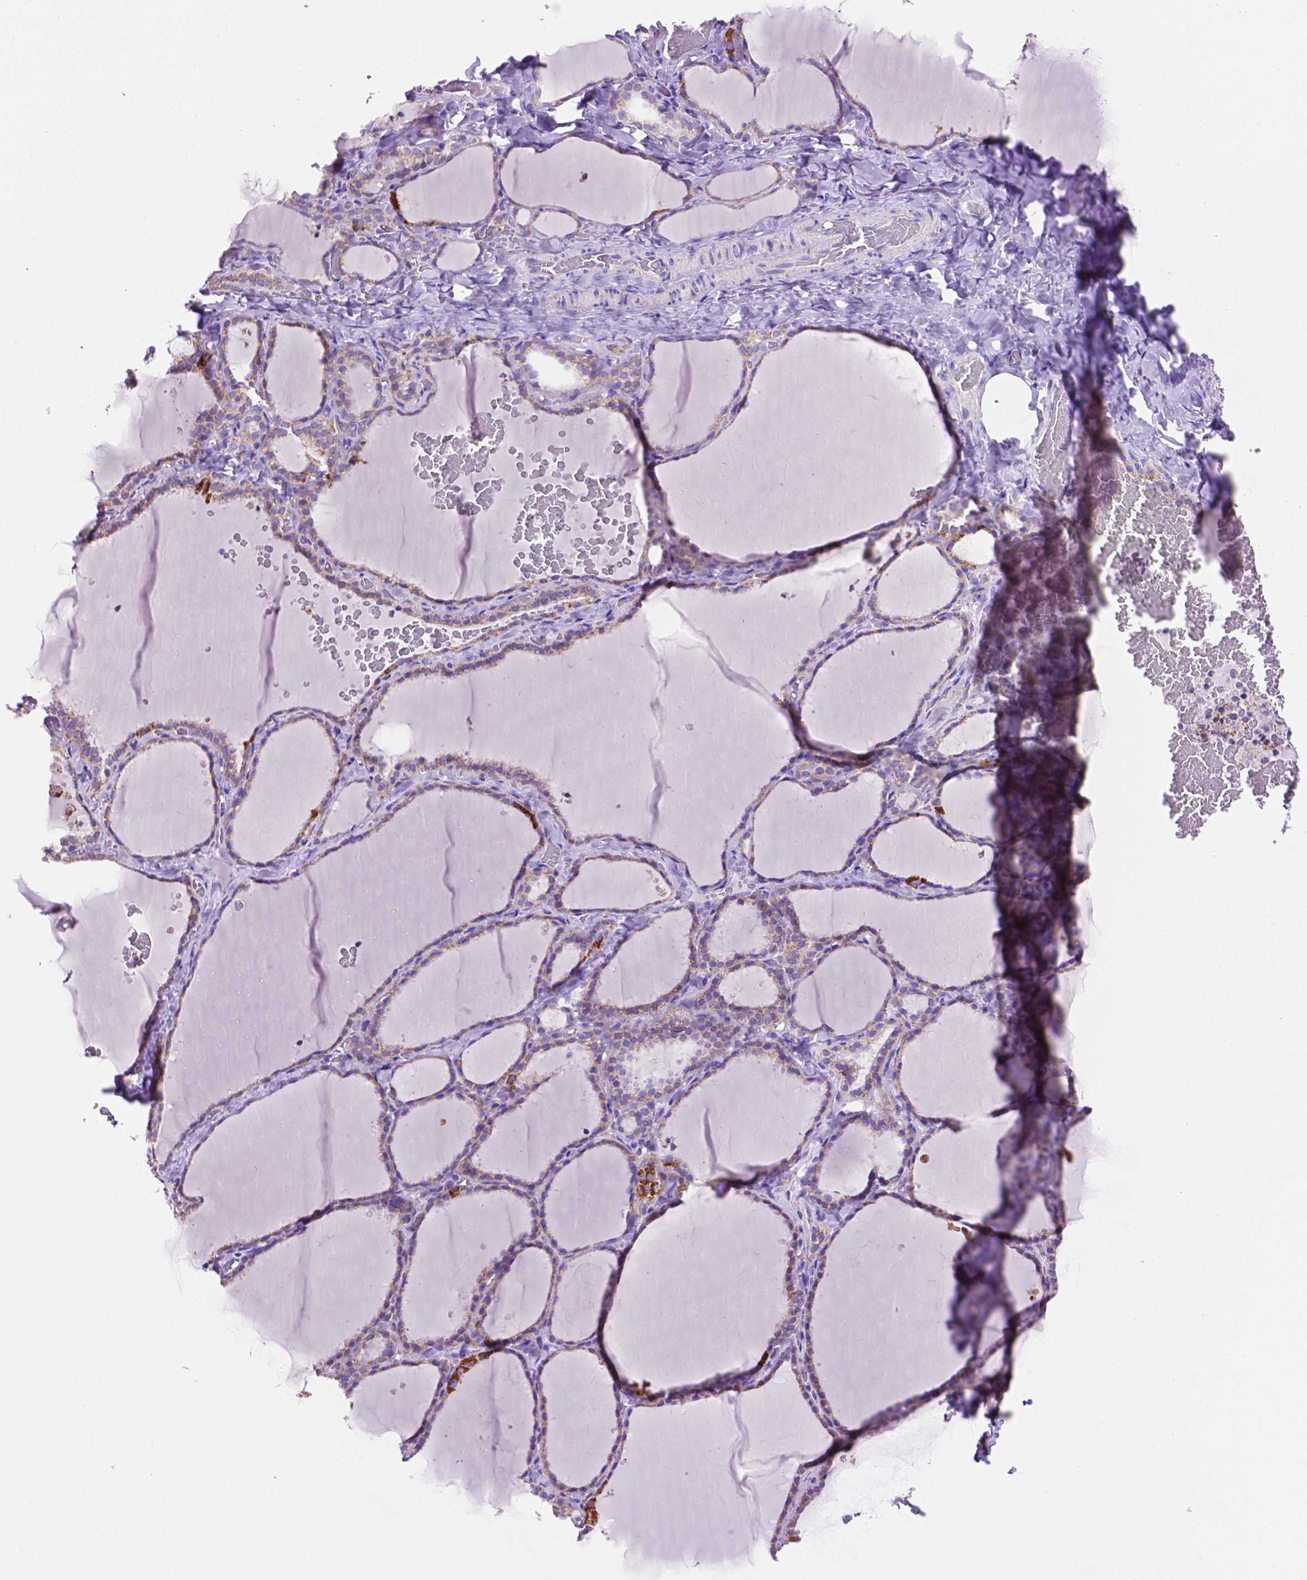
{"staining": {"intensity": "strong", "quantity": "<25%", "location": "cytoplasmic/membranous"}, "tissue": "thyroid gland", "cell_type": "Glandular cells", "image_type": "normal", "snomed": [{"axis": "morphology", "description": "Normal tissue, NOS"}, {"axis": "topography", "description": "Thyroid gland"}], "caption": "Immunohistochemical staining of unremarkable thyroid gland demonstrates medium levels of strong cytoplasmic/membranous positivity in about <25% of glandular cells.", "gene": "GDPD5", "patient": {"sex": "female", "age": 22}}